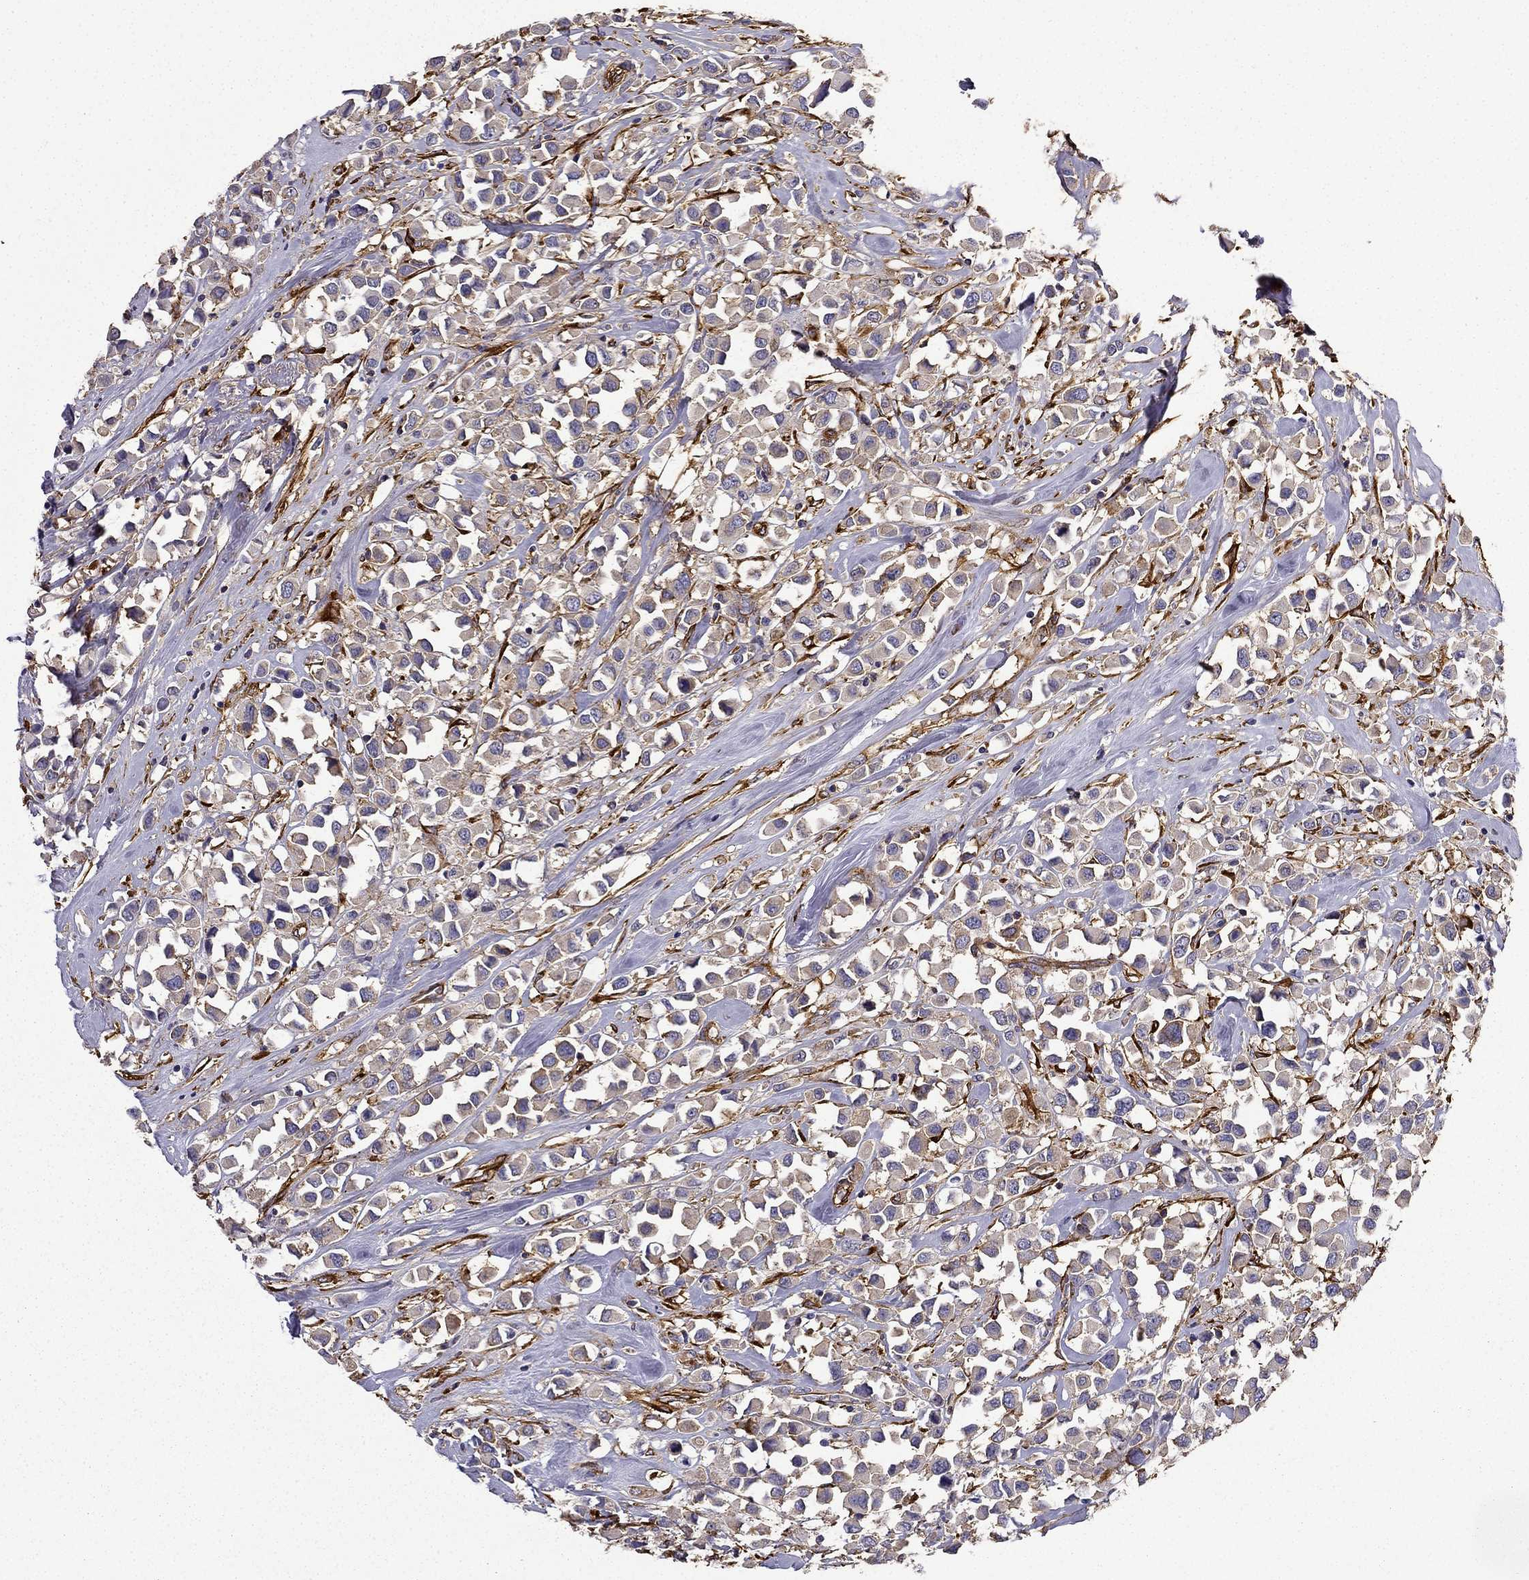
{"staining": {"intensity": "weak", "quantity": "25%-75%", "location": "cytoplasmic/membranous"}, "tissue": "breast cancer", "cell_type": "Tumor cells", "image_type": "cancer", "snomed": [{"axis": "morphology", "description": "Duct carcinoma"}, {"axis": "topography", "description": "Breast"}], "caption": "A photomicrograph of human breast cancer stained for a protein exhibits weak cytoplasmic/membranous brown staining in tumor cells.", "gene": "MAP4", "patient": {"sex": "female", "age": 61}}